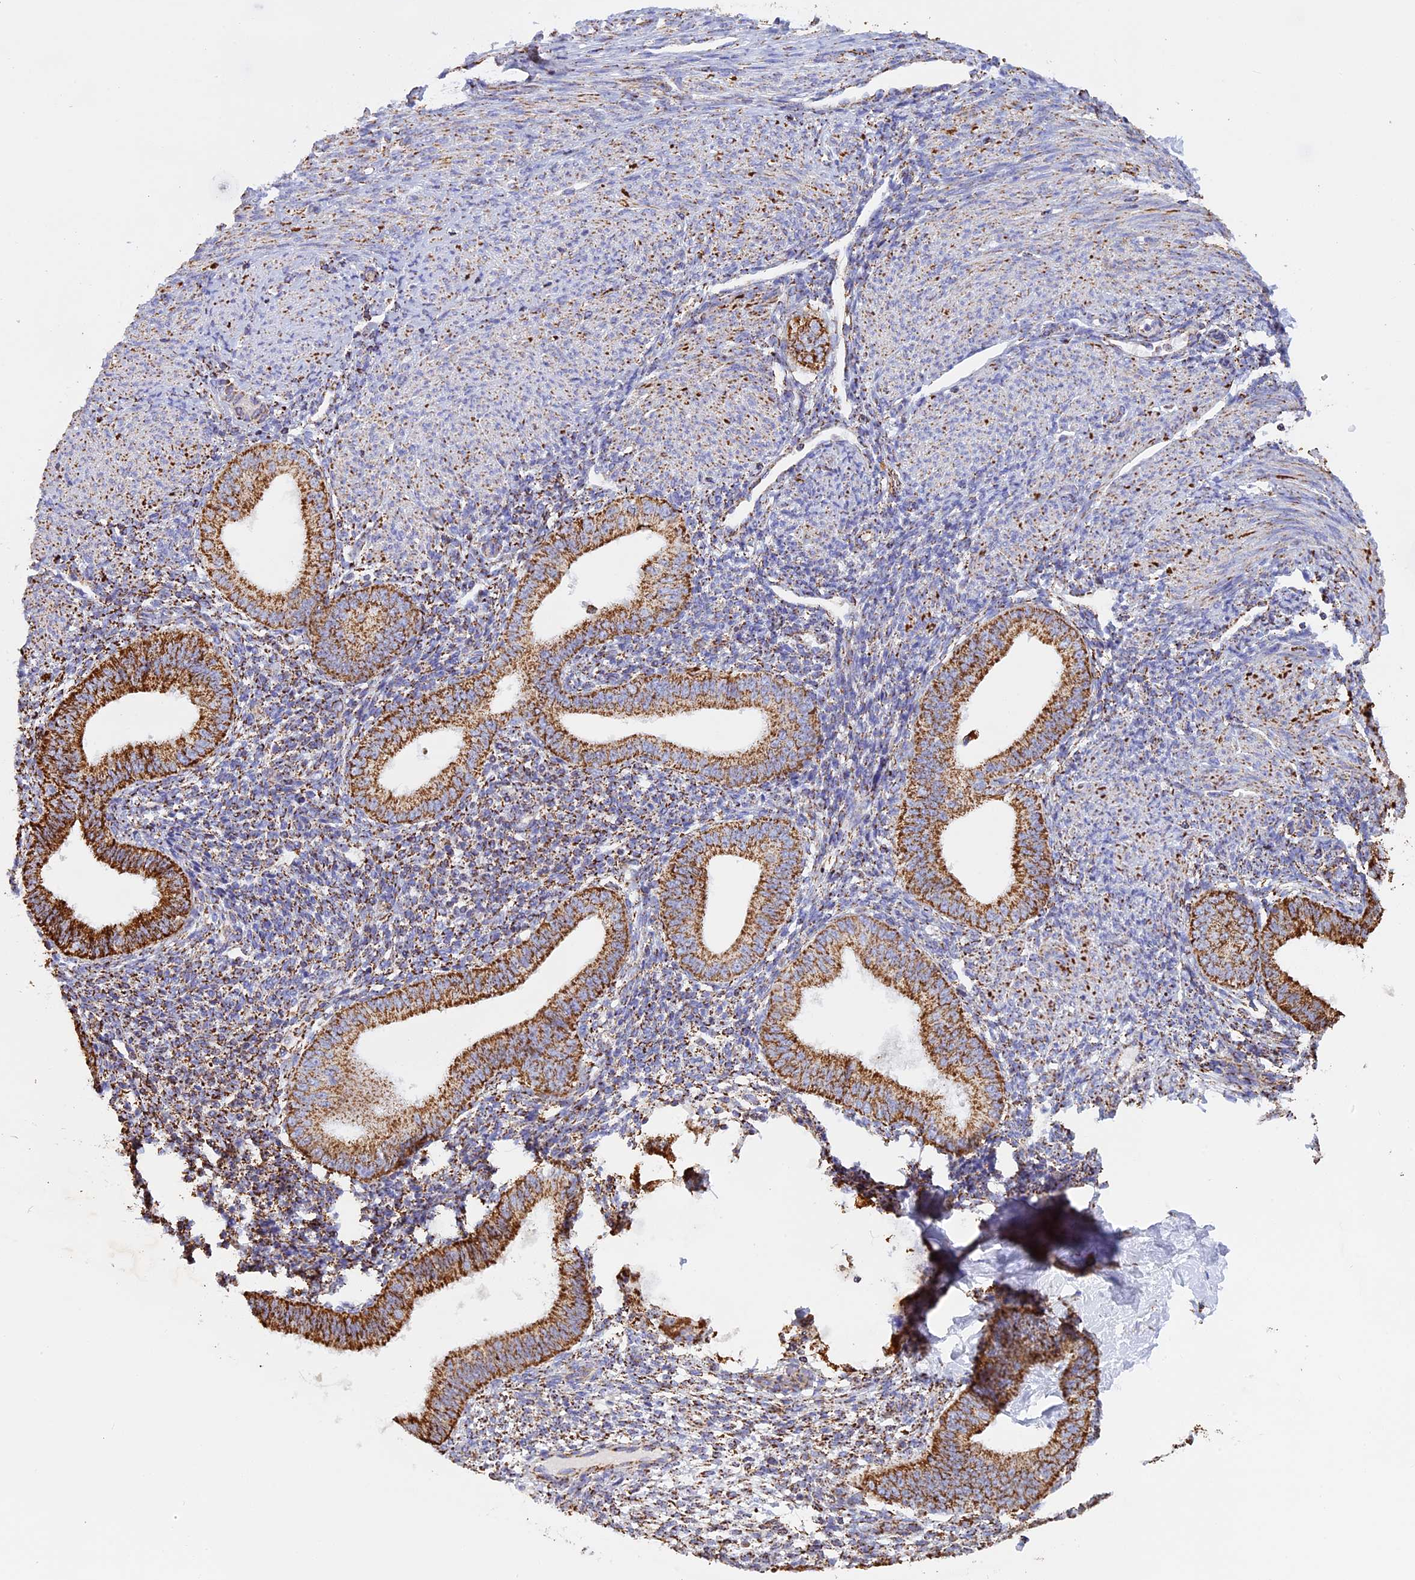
{"staining": {"intensity": "moderate", "quantity": "<25%", "location": "cytoplasmic/membranous"}, "tissue": "endometrium", "cell_type": "Cells in endometrial stroma", "image_type": "normal", "snomed": [{"axis": "morphology", "description": "Normal tissue, NOS"}, {"axis": "topography", "description": "Uterus"}, {"axis": "topography", "description": "Endometrium"}], "caption": "Immunohistochemistry (IHC) histopathology image of benign human endometrium stained for a protein (brown), which demonstrates low levels of moderate cytoplasmic/membranous staining in approximately <25% of cells in endometrial stroma.", "gene": "KCNG1", "patient": {"sex": "female", "age": 48}}